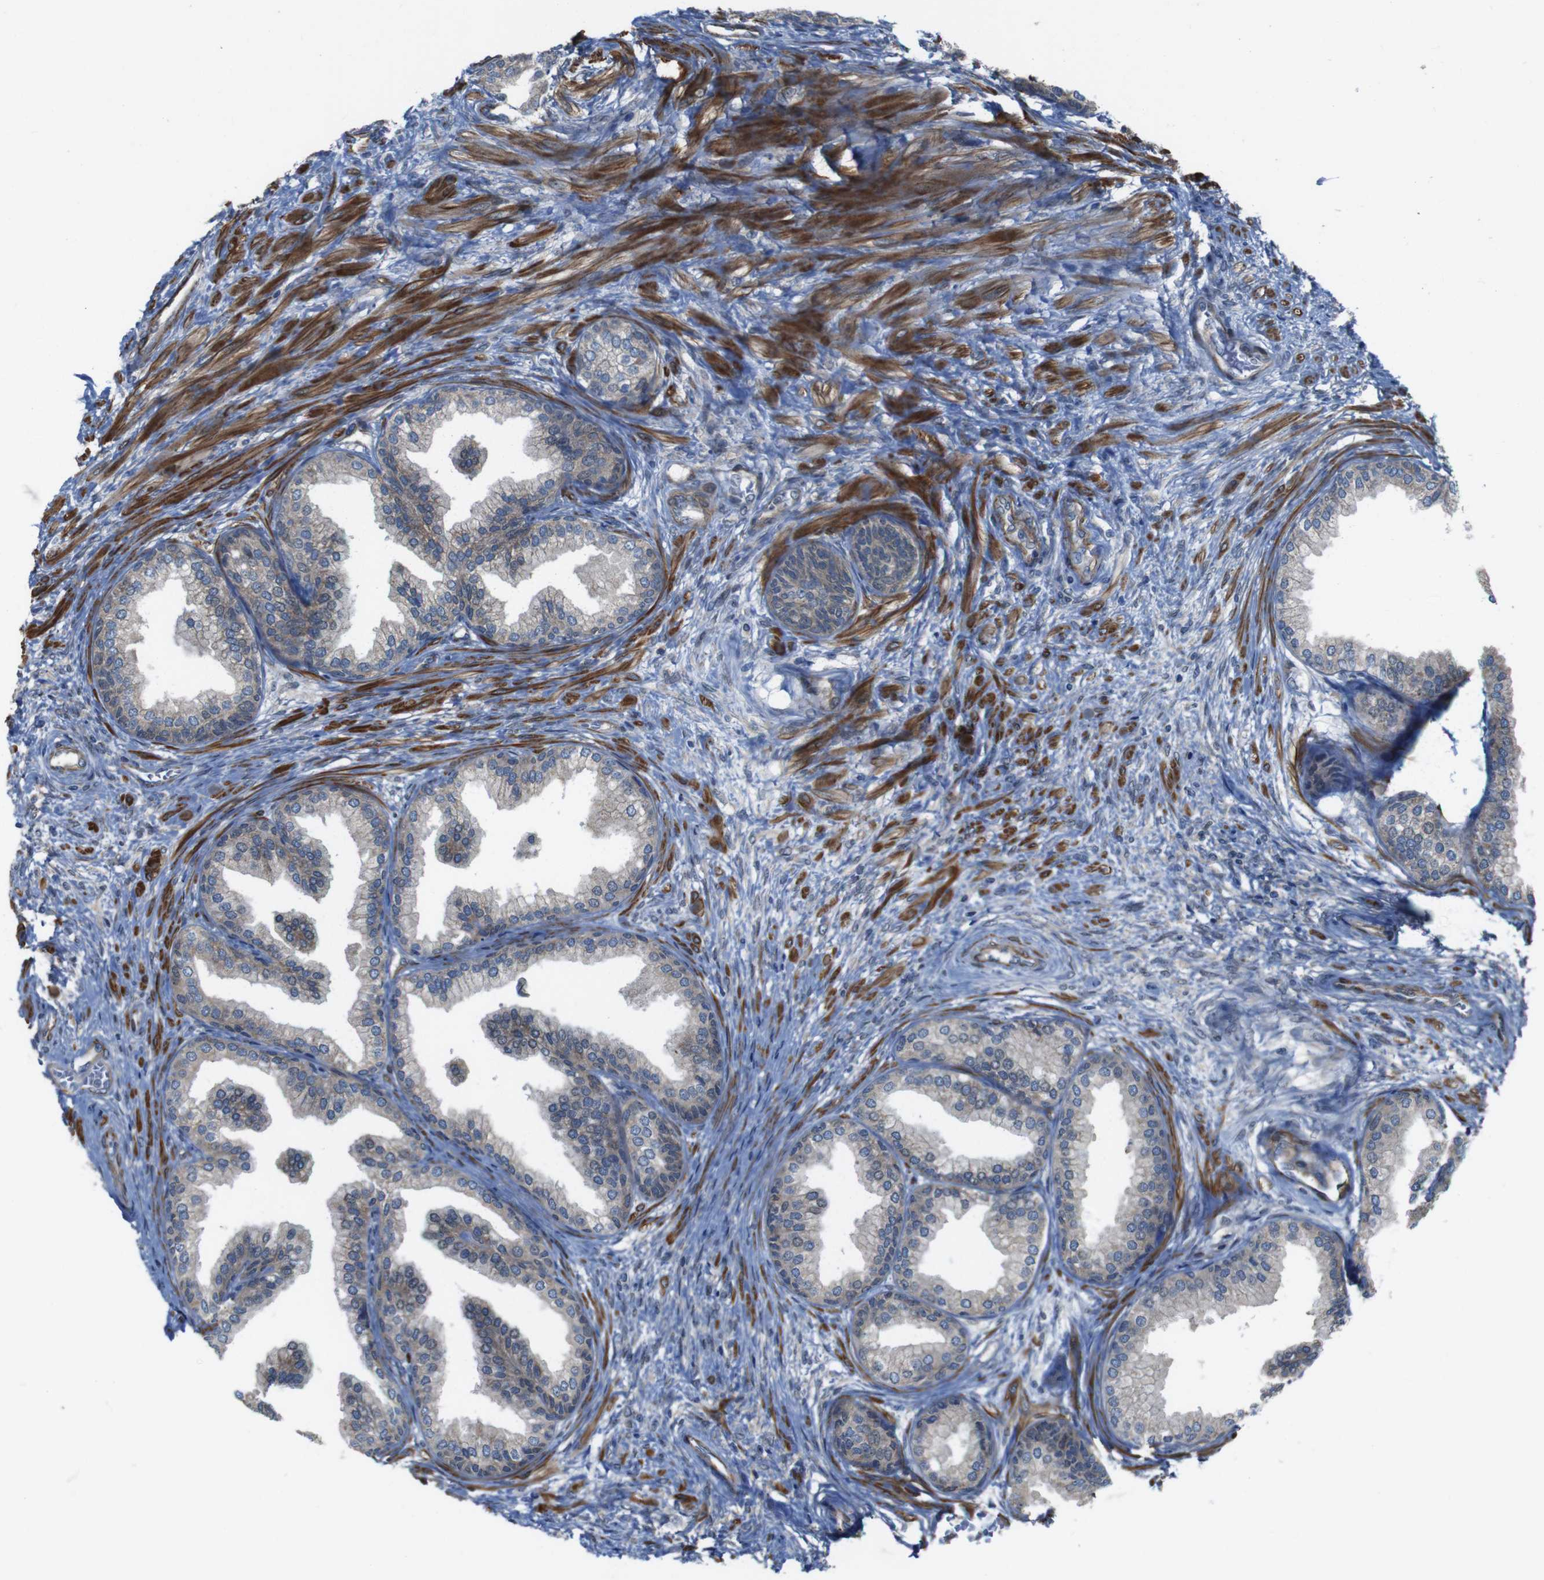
{"staining": {"intensity": "weak", "quantity": "25%-75%", "location": "cytoplasmic/membranous"}, "tissue": "prostate", "cell_type": "Glandular cells", "image_type": "normal", "snomed": [{"axis": "morphology", "description": "Normal tissue, NOS"}, {"axis": "topography", "description": "Prostate"}], "caption": "Weak cytoplasmic/membranous protein expression is seen in approximately 25%-75% of glandular cells in prostate.", "gene": "GGT7", "patient": {"sex": "male", "age": 76}}